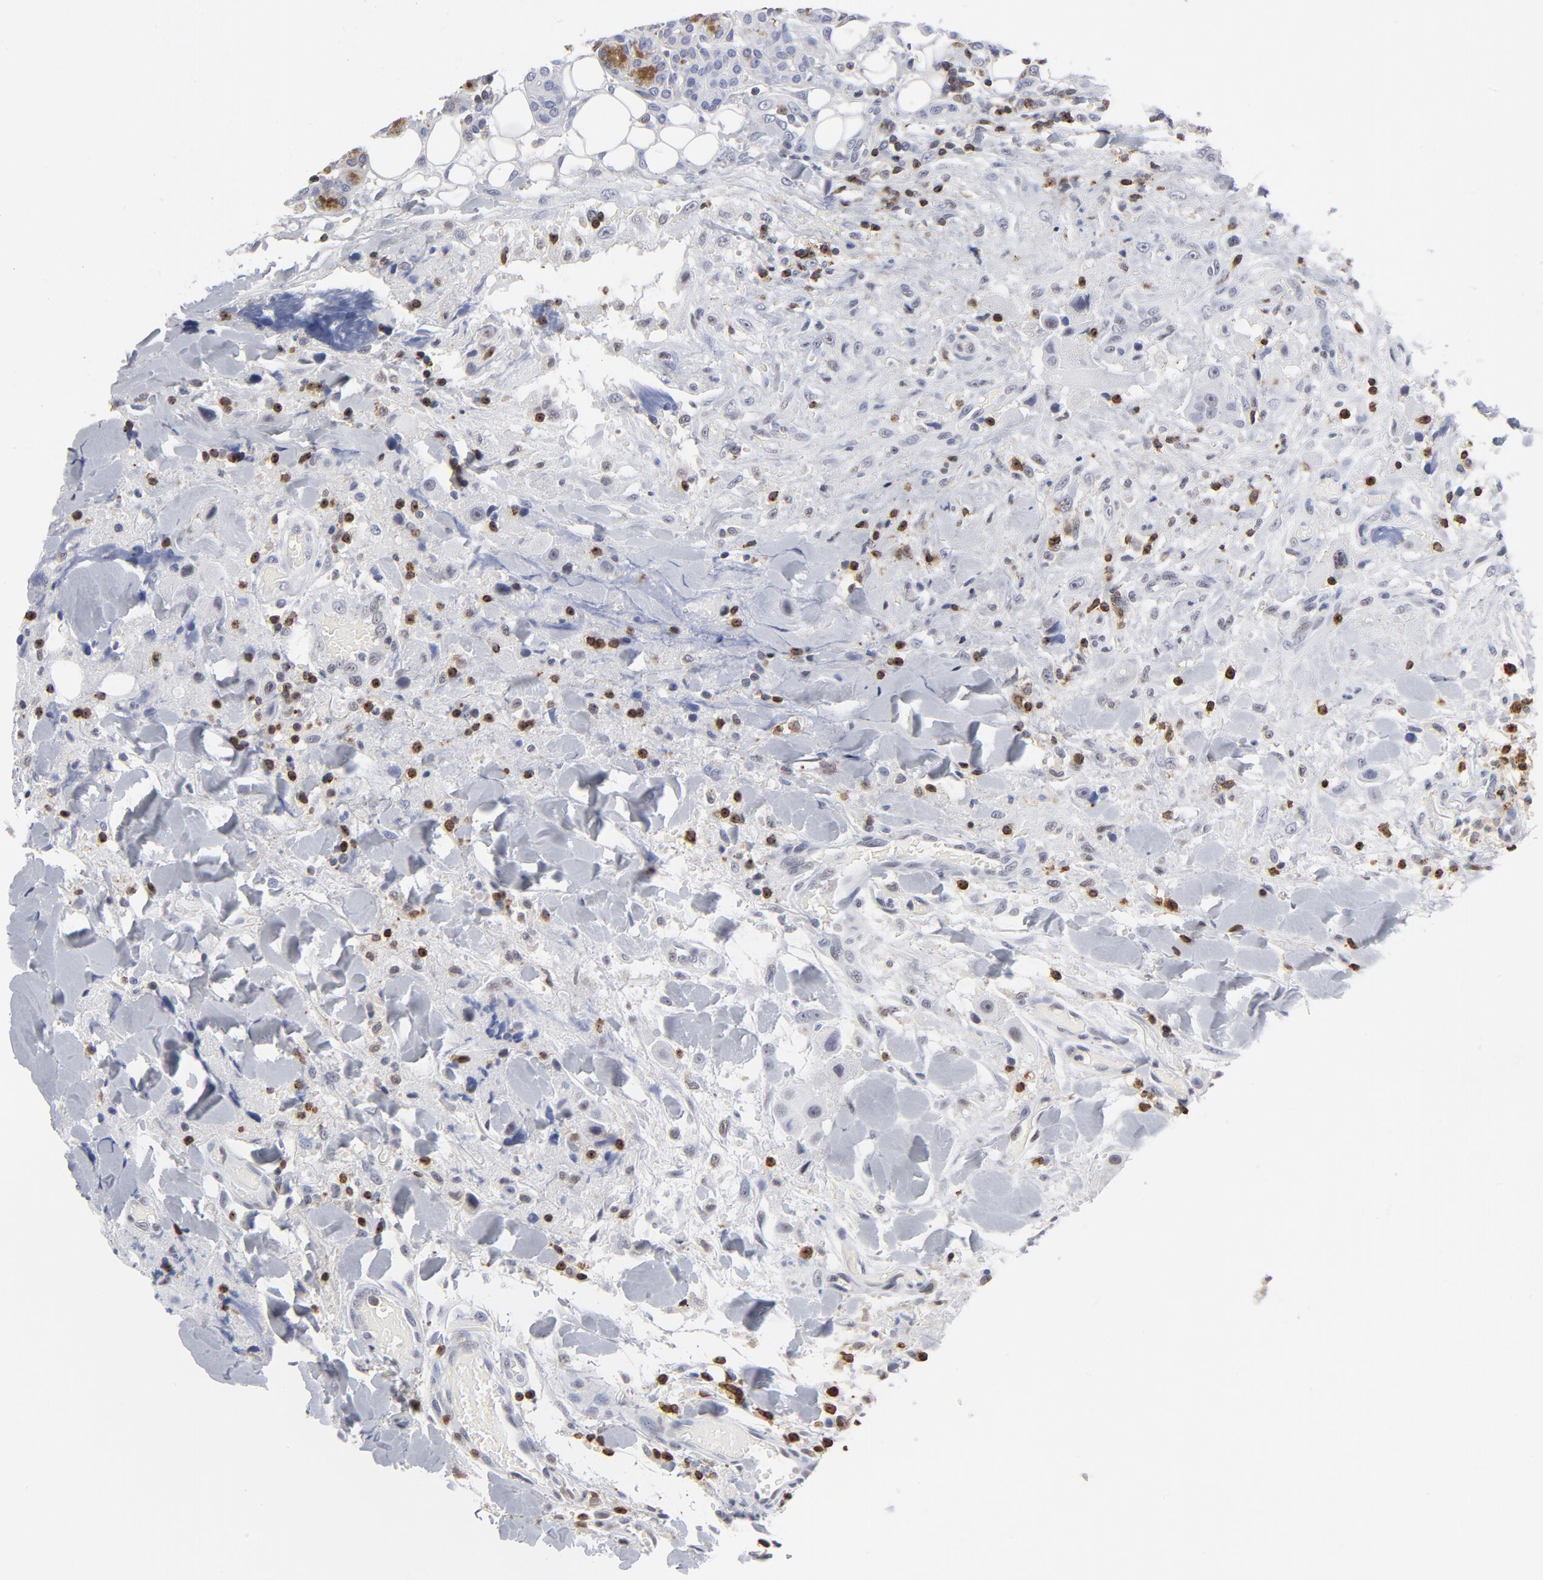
{"staining": {"intensity": "negative", "quantity": "none", "location": "none"}, "tissue": "head and neck cancer", "cell_type": "Tumor cells", "image_type": "cancer", "snomed": [{"axis": "morphology", "description": "Normal tissue, NOS"}, {"axis": "morphology", "description": "Adenocarcinoma, NOS"}, {"axis": "topography", "description": "Salivary gland"}, {"axis": "topography", "description": "Head-Neck"}], "caption": "Immunohistochemistry (IHC) micrograph of neoplastic tissue: human adenocarcinoma (head and neck) stained with DAB (3,3'-diaminobenzidine) shows no significant protein staining in tumor cells.", "gene": "CD2", "patient": {"sex": "male", "age": 80}}